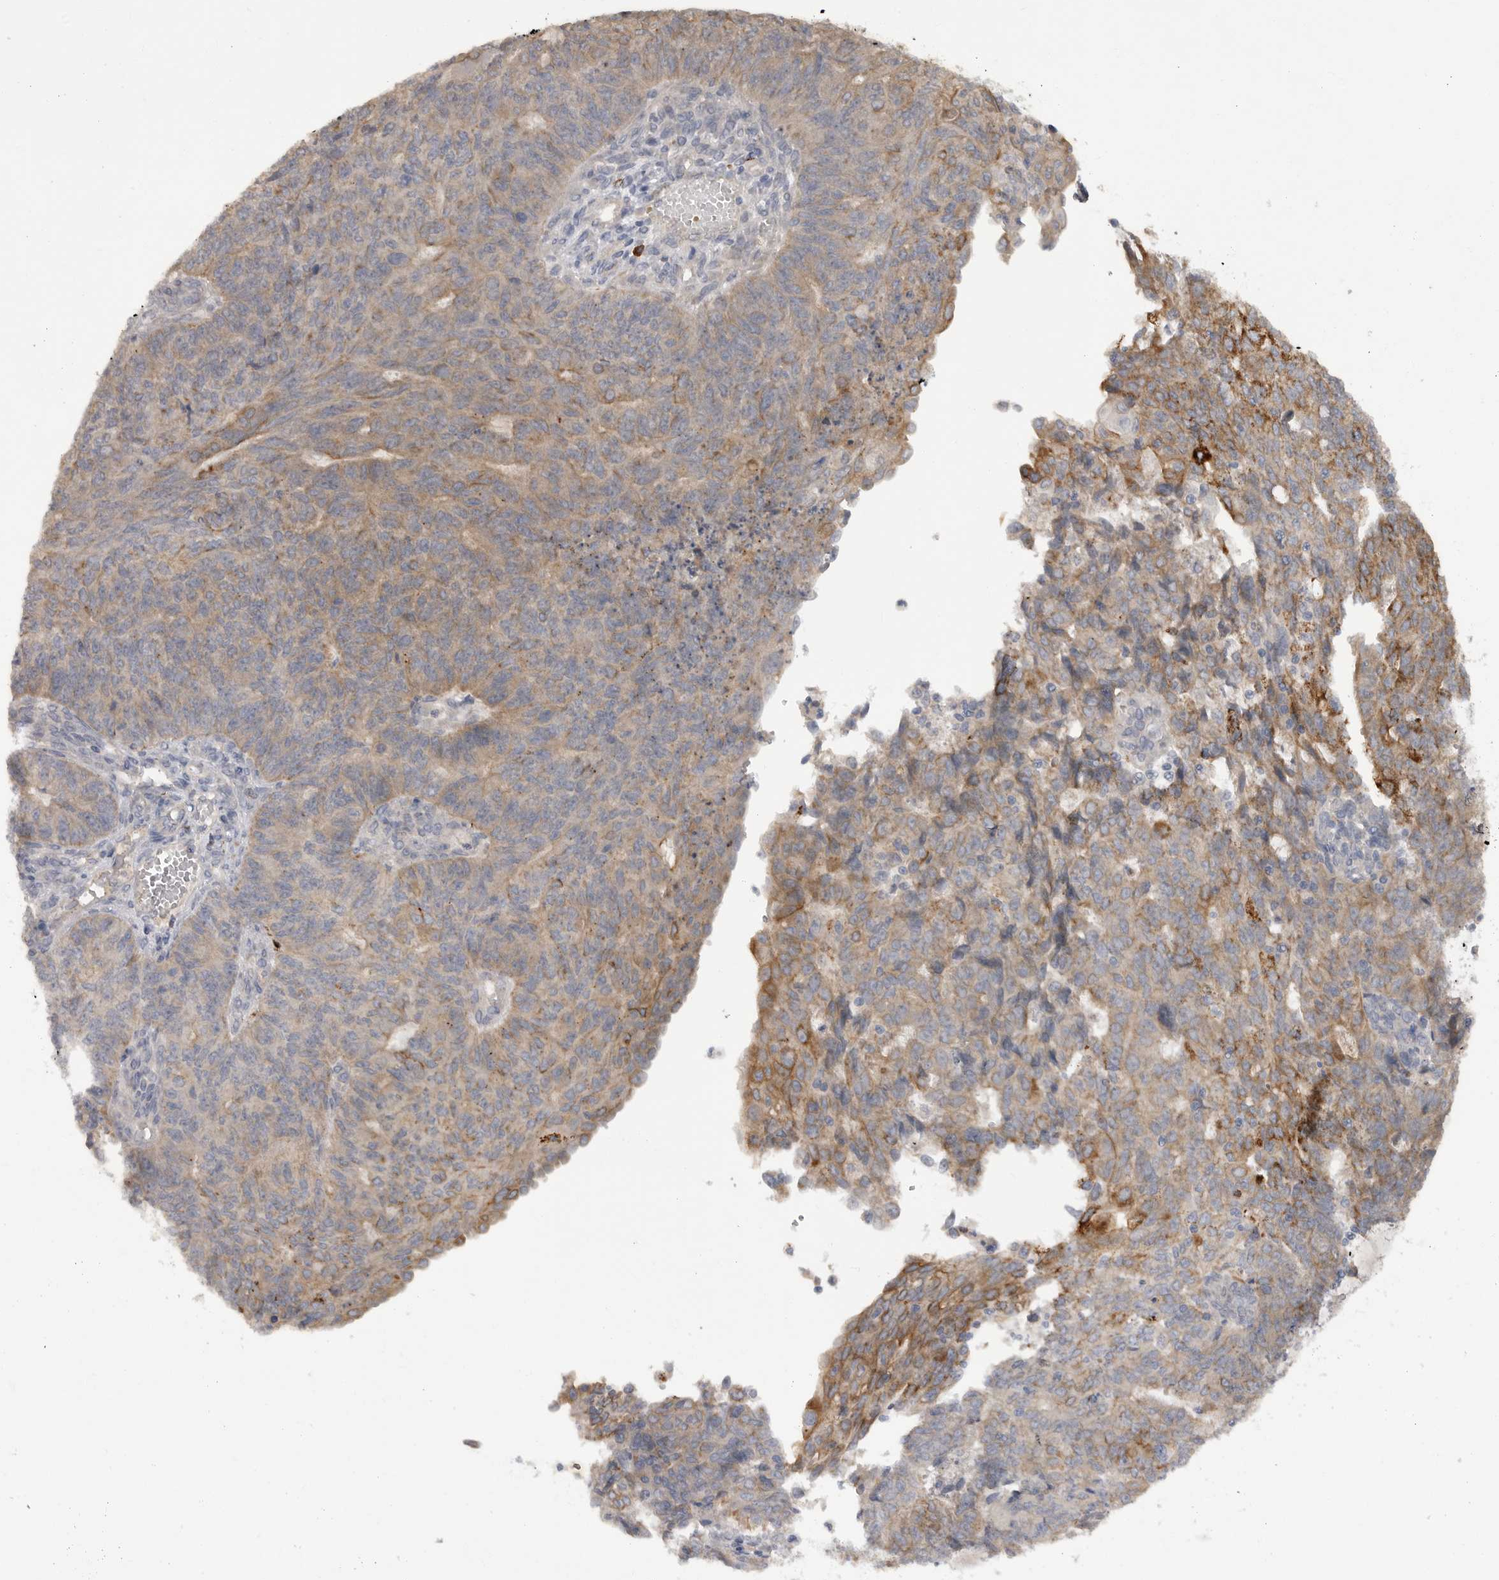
{"staining": {"intensity": "moderate", "quantity": "25%-75%", "location": "cytoplasmic/membranous"}, "tissue": "endometrial cancer", "cell_type": "Tumor cells", "image_type": "cancer", "snomed": [{"axis": "morphology", "description": "Adenocarcinoma, NOS"}, {"axis": "topography", "description": "Endometrium"}], "caption": "A medium amount of moderate cytoplasmic/membranous staining is appreciated in approximately 25%-75% of tumor cells in endometrial adenocarcinoma tissue.", "gene": "DHDDS", "patient": {"sex": "female", "age": 32}}